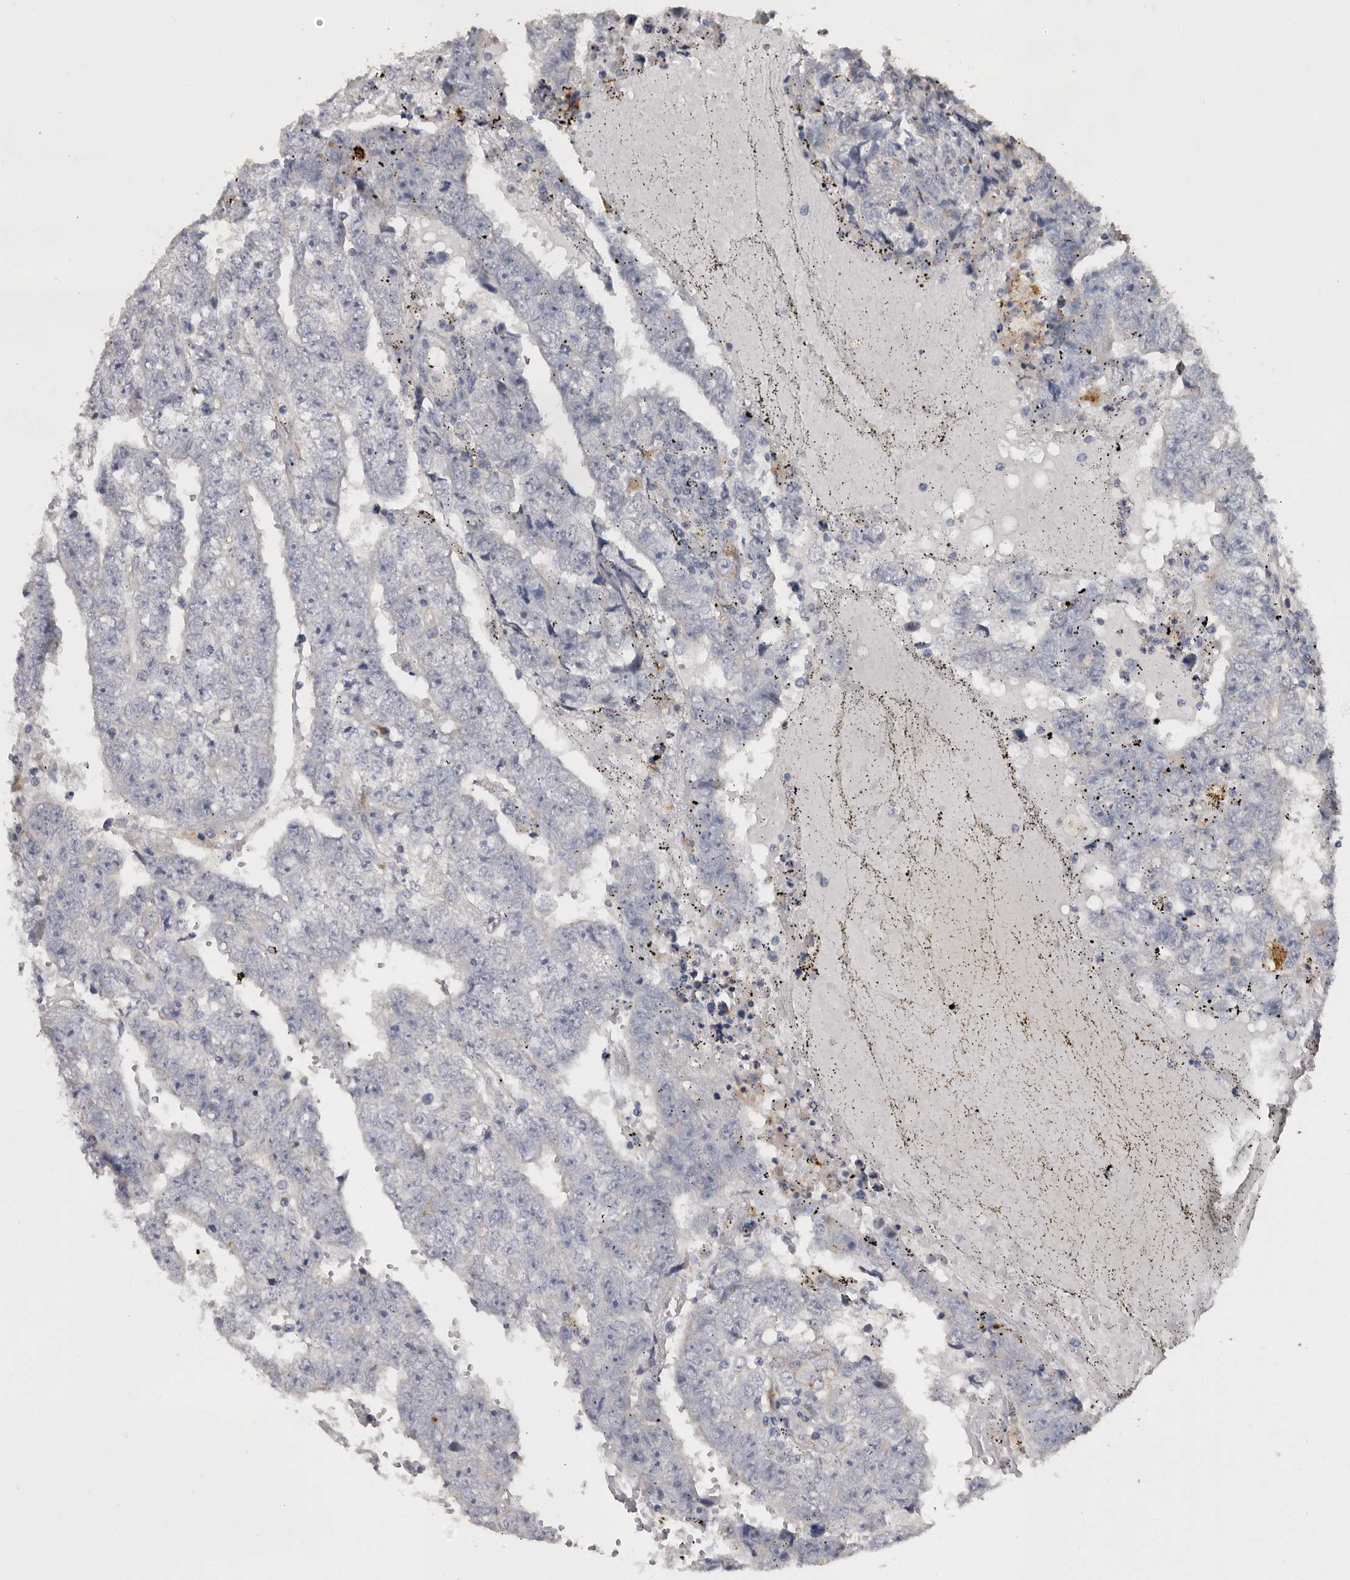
{"staining": {"intensity": "negative", "quantity": "none", "location": "none"}, "tissue": "testis cancer", "cell_type": "Tumor cells", "image_type": "cancer", "snomed": [{"axis": "morphology", "description": "Carcinoma, Embryonal, NOS"}, {"axis": "topography", "description": "Testis"}], "caption": "The micrograph demonstrates no staining of tumor cells in testis embryonal carcinoma.", "gene": "DAP", "patient": {"sex": "male", "age": 25}}